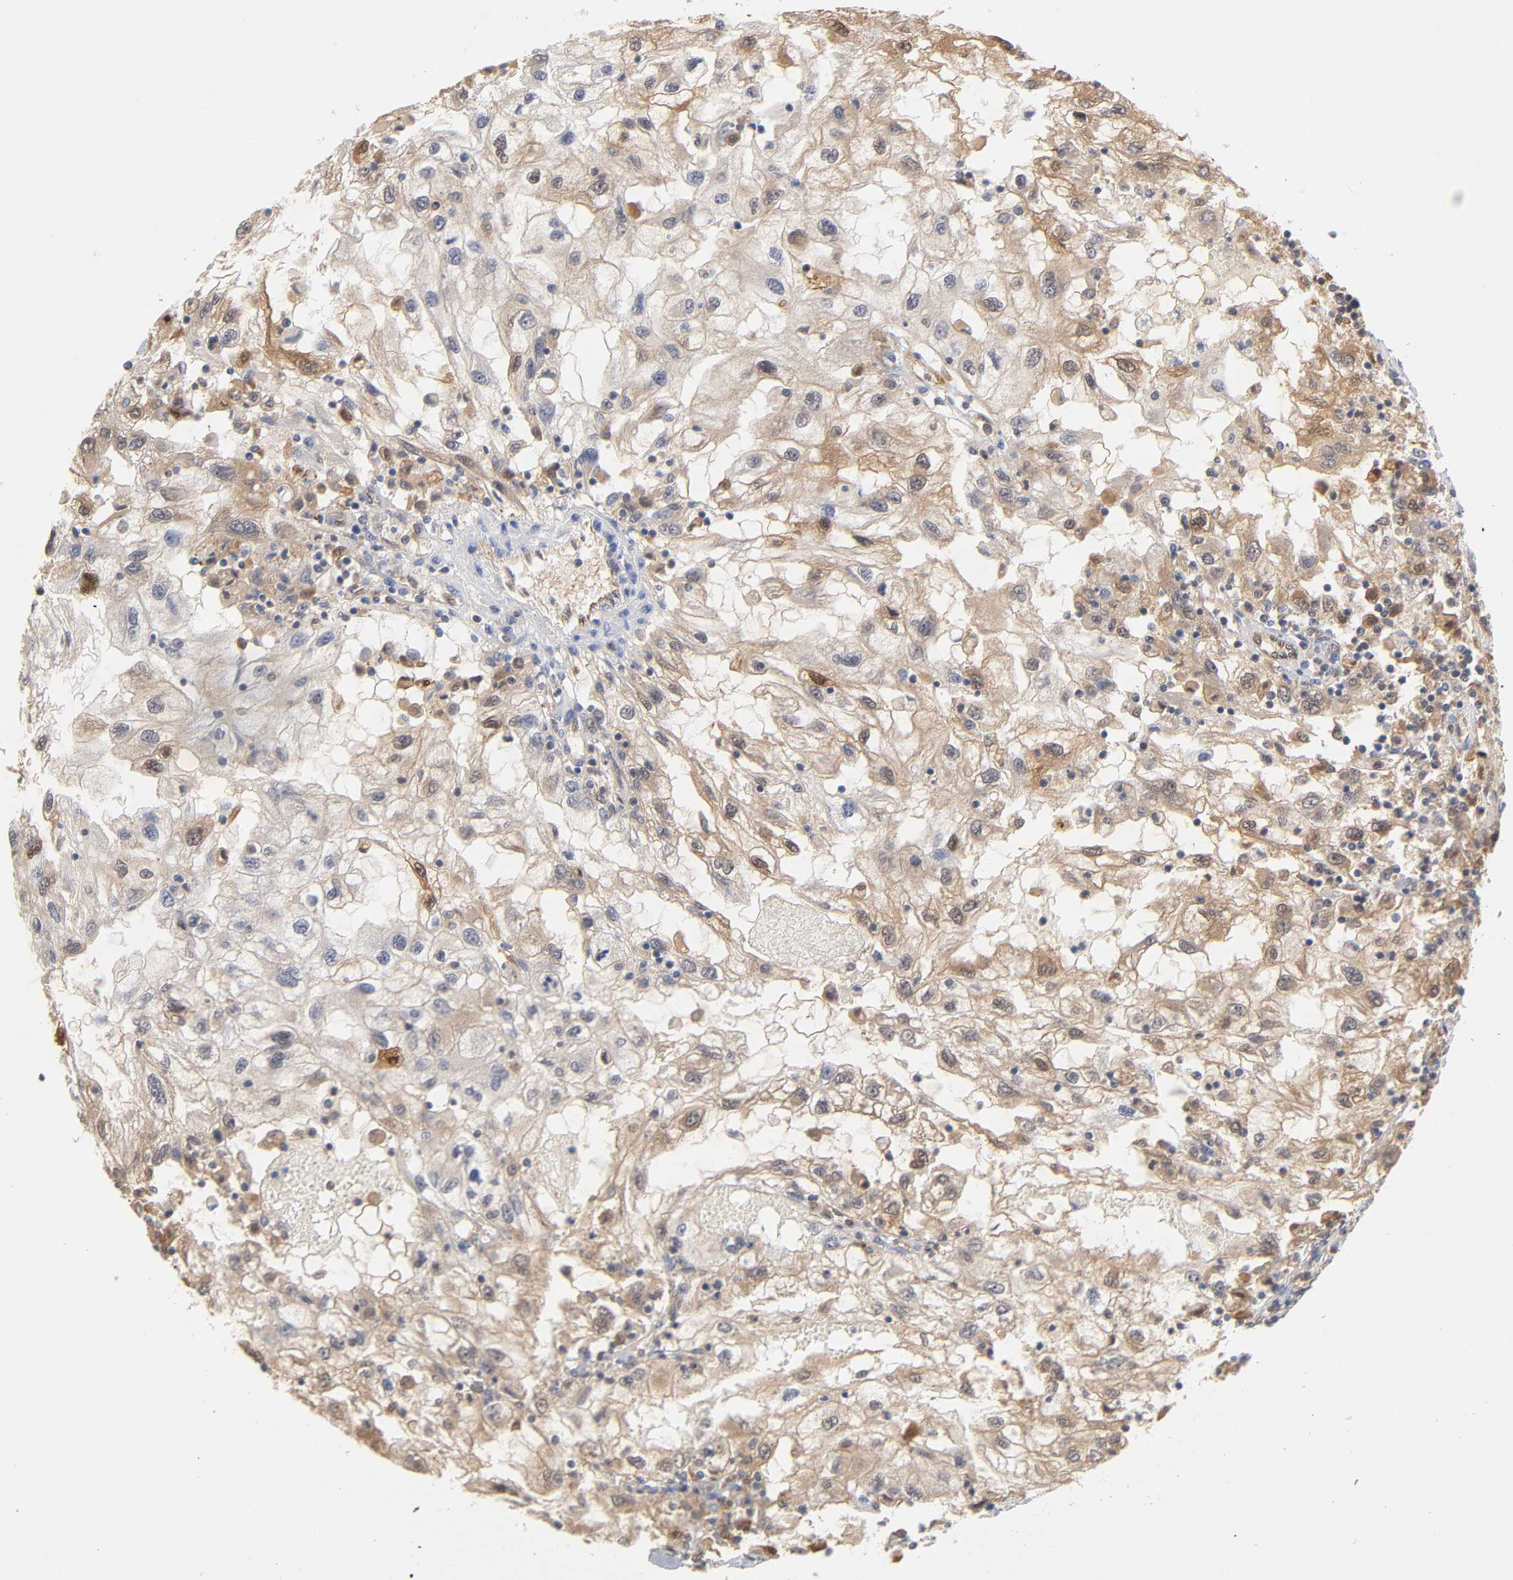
{"staining": {"intensity": "moderate", "quantity": "25%-75%", "location": "cytoplasmic/membranous"}, "tissue": "renal cancer", "cell_type": "Tumor cells", "image_type": "cancer", "snomed": [{"axis": "morphology", "description": "Normal tissue, NOS"}, {"axis": "morphology", "description": "Adenocarcinoma, NOS"}, {"axis": "topography", "description": "Kidney"}], "caption": "Renal cancer was stained to show a protein in brown. There is medium levels of moderate cytoplasmic/membranous staining in approximately 25%-75% of tumor cells.", "gene": "DFFB", "patient": {"sex": "male", "age": 71}}